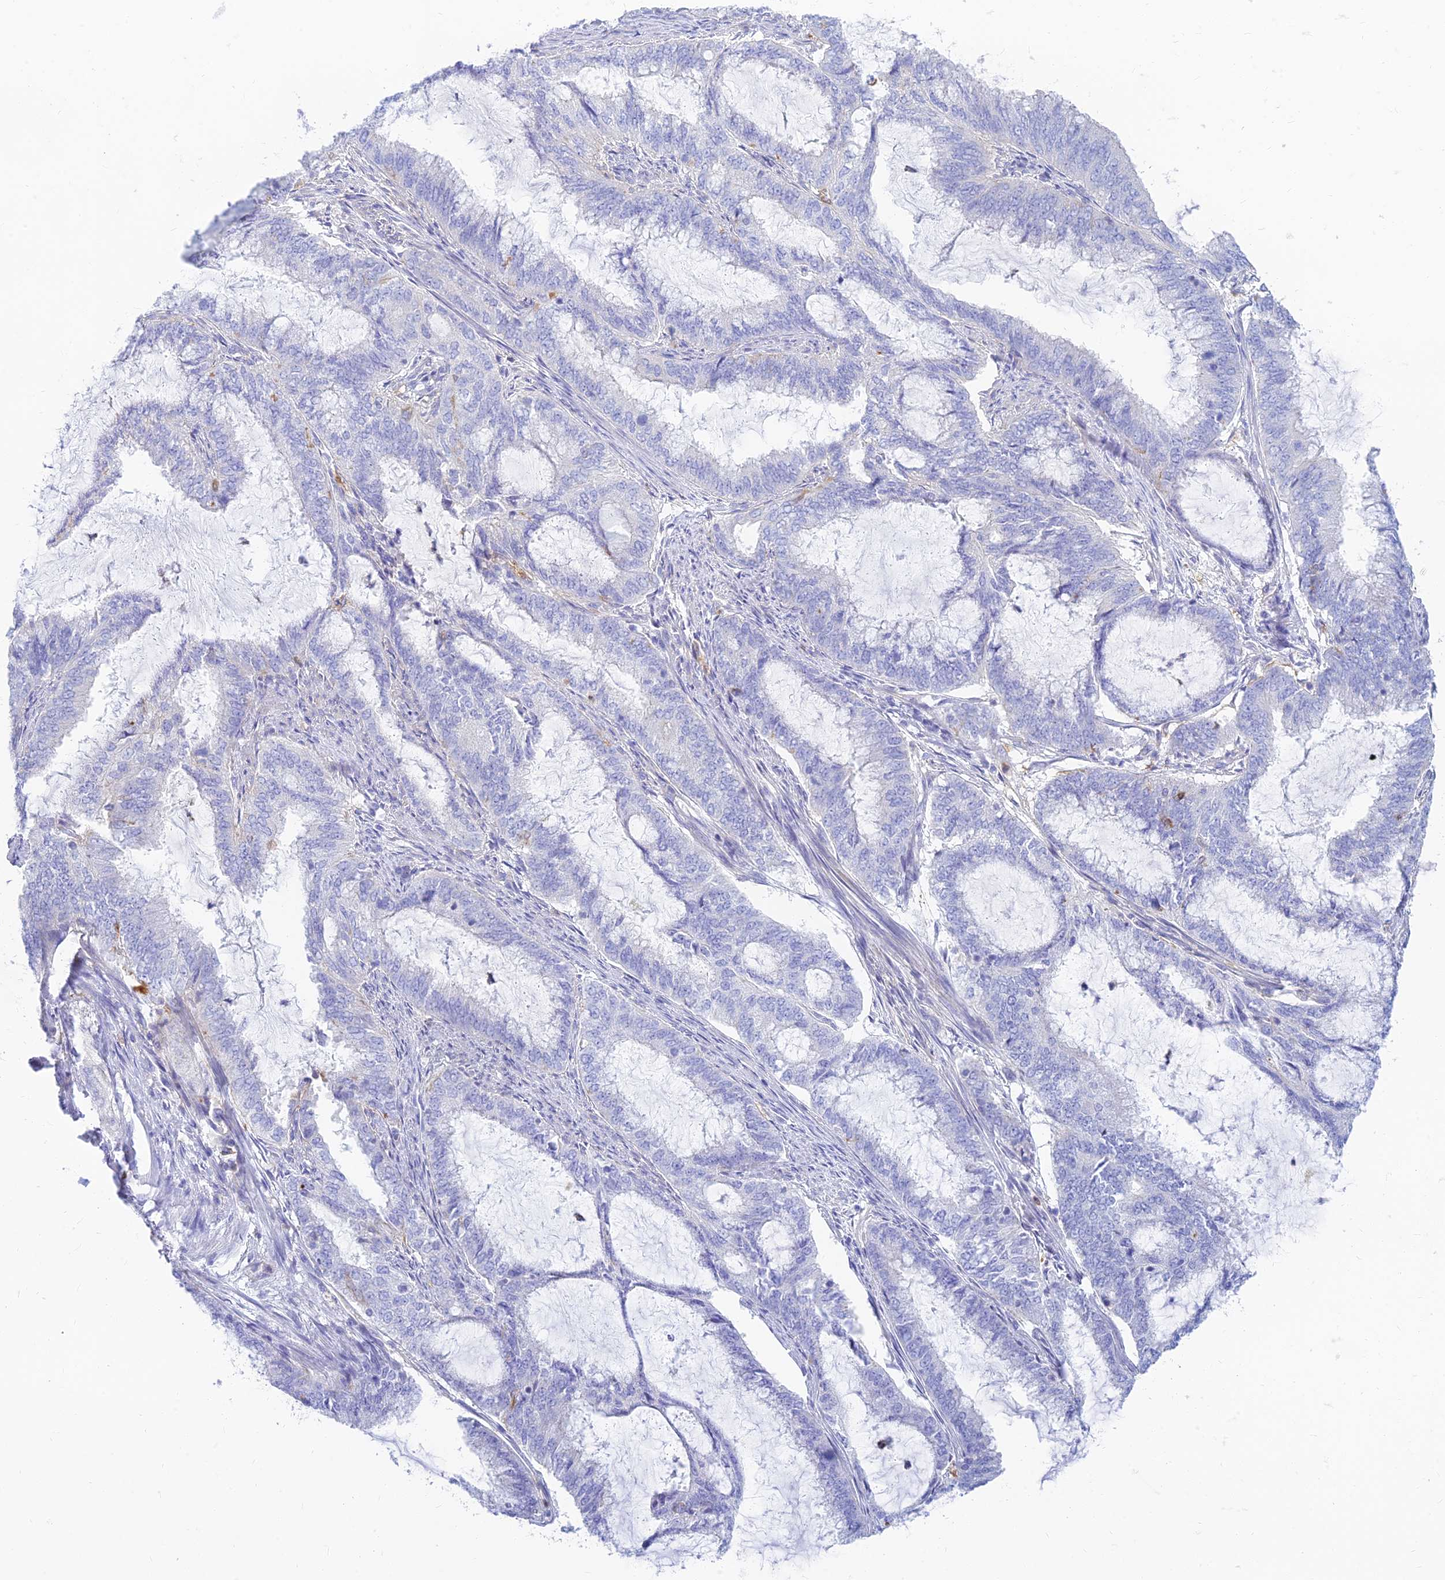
{"staining": {"intensity": "negative", "quantity": "none", "location": "none"}, "tissue": "endometrial cancer", "cell_type": "Tumor cells", "image_type": "cancer", "snomed": [{"axis": "morphology", "description": "Adenocarcinoma, NOS"}, {"axis": "topography", "description": "Endometrium"}], "caption": "This histopathology image is of endometrial adenocarcinoma stained with IHC to label a protein in brown with the nuclei are counter-stained blue. There is no positivity in tumor cells.", "gene": "STRN4", "patient": {"sex": "female", "age": 51}}